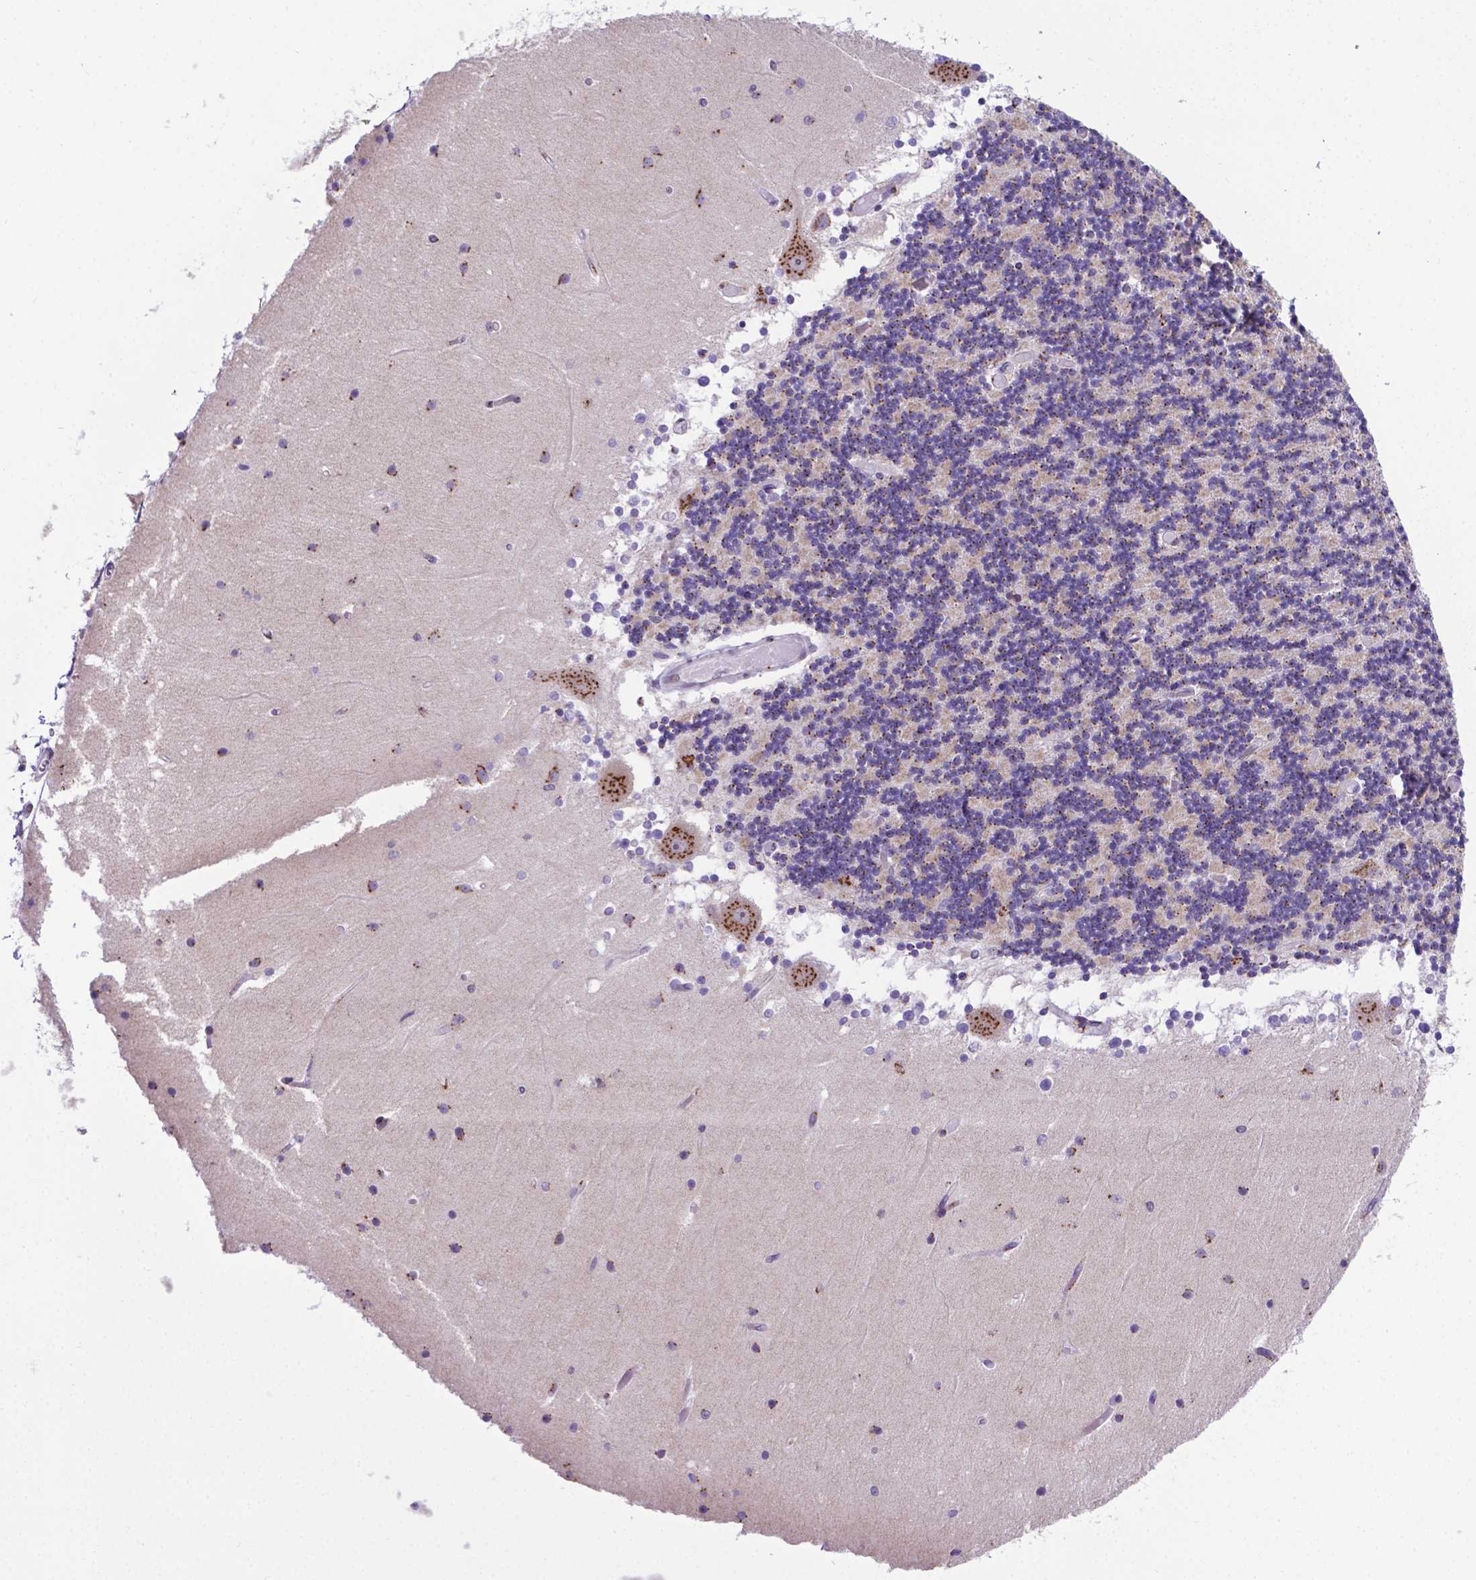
{"staining": {"intensity": "moderate", "quantity": "25%-75%", "location": "cytoplasmic/membranous"}, "tissue": "cerebellum", "cell_type": "Cells in granular layer", "image_type": "normal", "snomed": [{"axis": "morphology", "description": "Normal tissue, NOS"}, {"axis": "topography", "description": "Cerebellum"}], "caption": "Protein staining by immunohistochemistry (IHC) demonstrates moderate cytoplasmic/membranous staining in about 25%-75% of cells in granular layer in unremarkable cerebellum. Using DAB (brown) and hematoxylin (blue) stains, captured at high magnification using brightfield microscopy.", "gene": "MRPL10", "patient": {"sex": "female", "age": 28}}